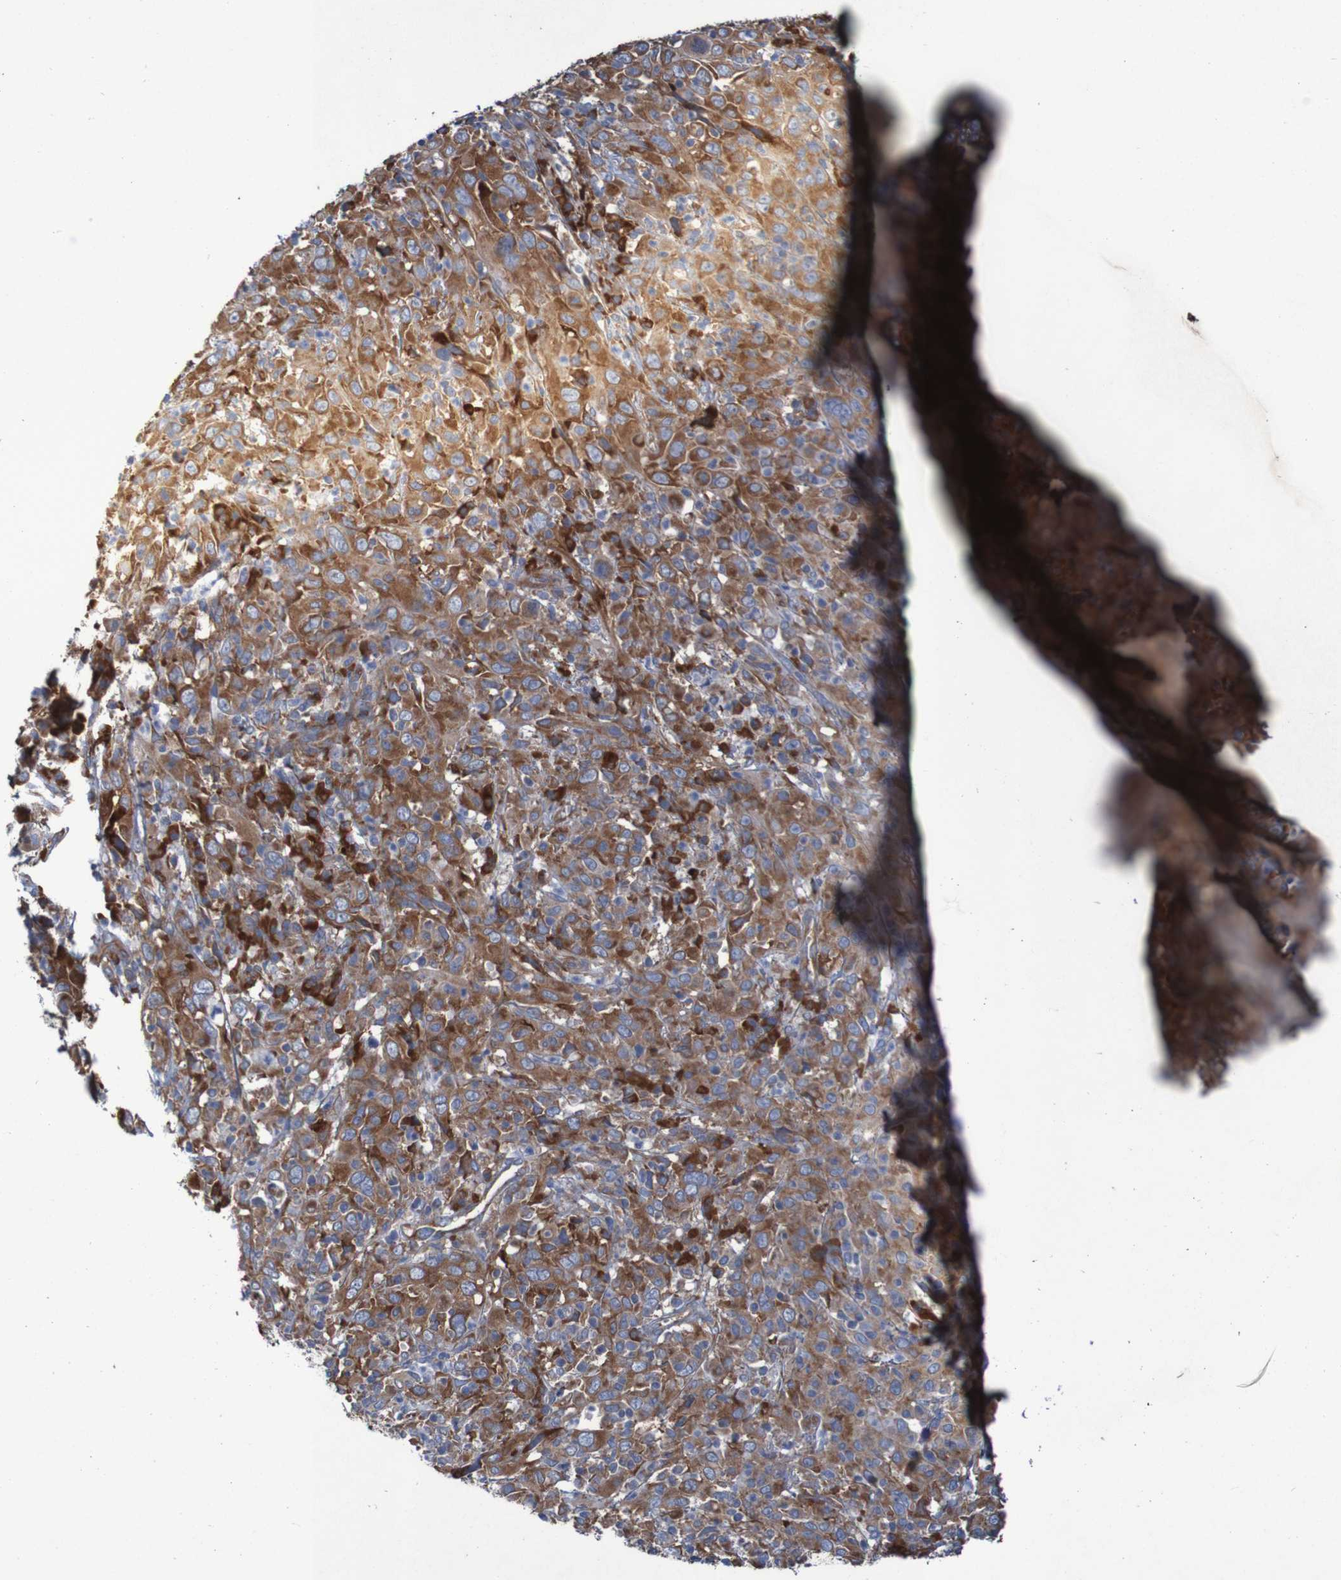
{"staining": {"intensity": "strong", "quantity": ">75%", "location": "cytoplasmic/membranous"}, "tissue": "cervical cancer", "cell_type": "Tumor cells", "image_type": "cancer", "snomed": [{"axis": "morphology", "description": "Squamous cell carcinoma, NOS"}, {"axis": "topography", "description": "Cervix"}], "caption": "This is an image of IHC staining of cervical squamous cell carcinoma, which shows strong staining in the cytoplasmic/membranous of tumor cells.", "gene": "RPL10", "patient": {"sex": "female", "age": 46}}